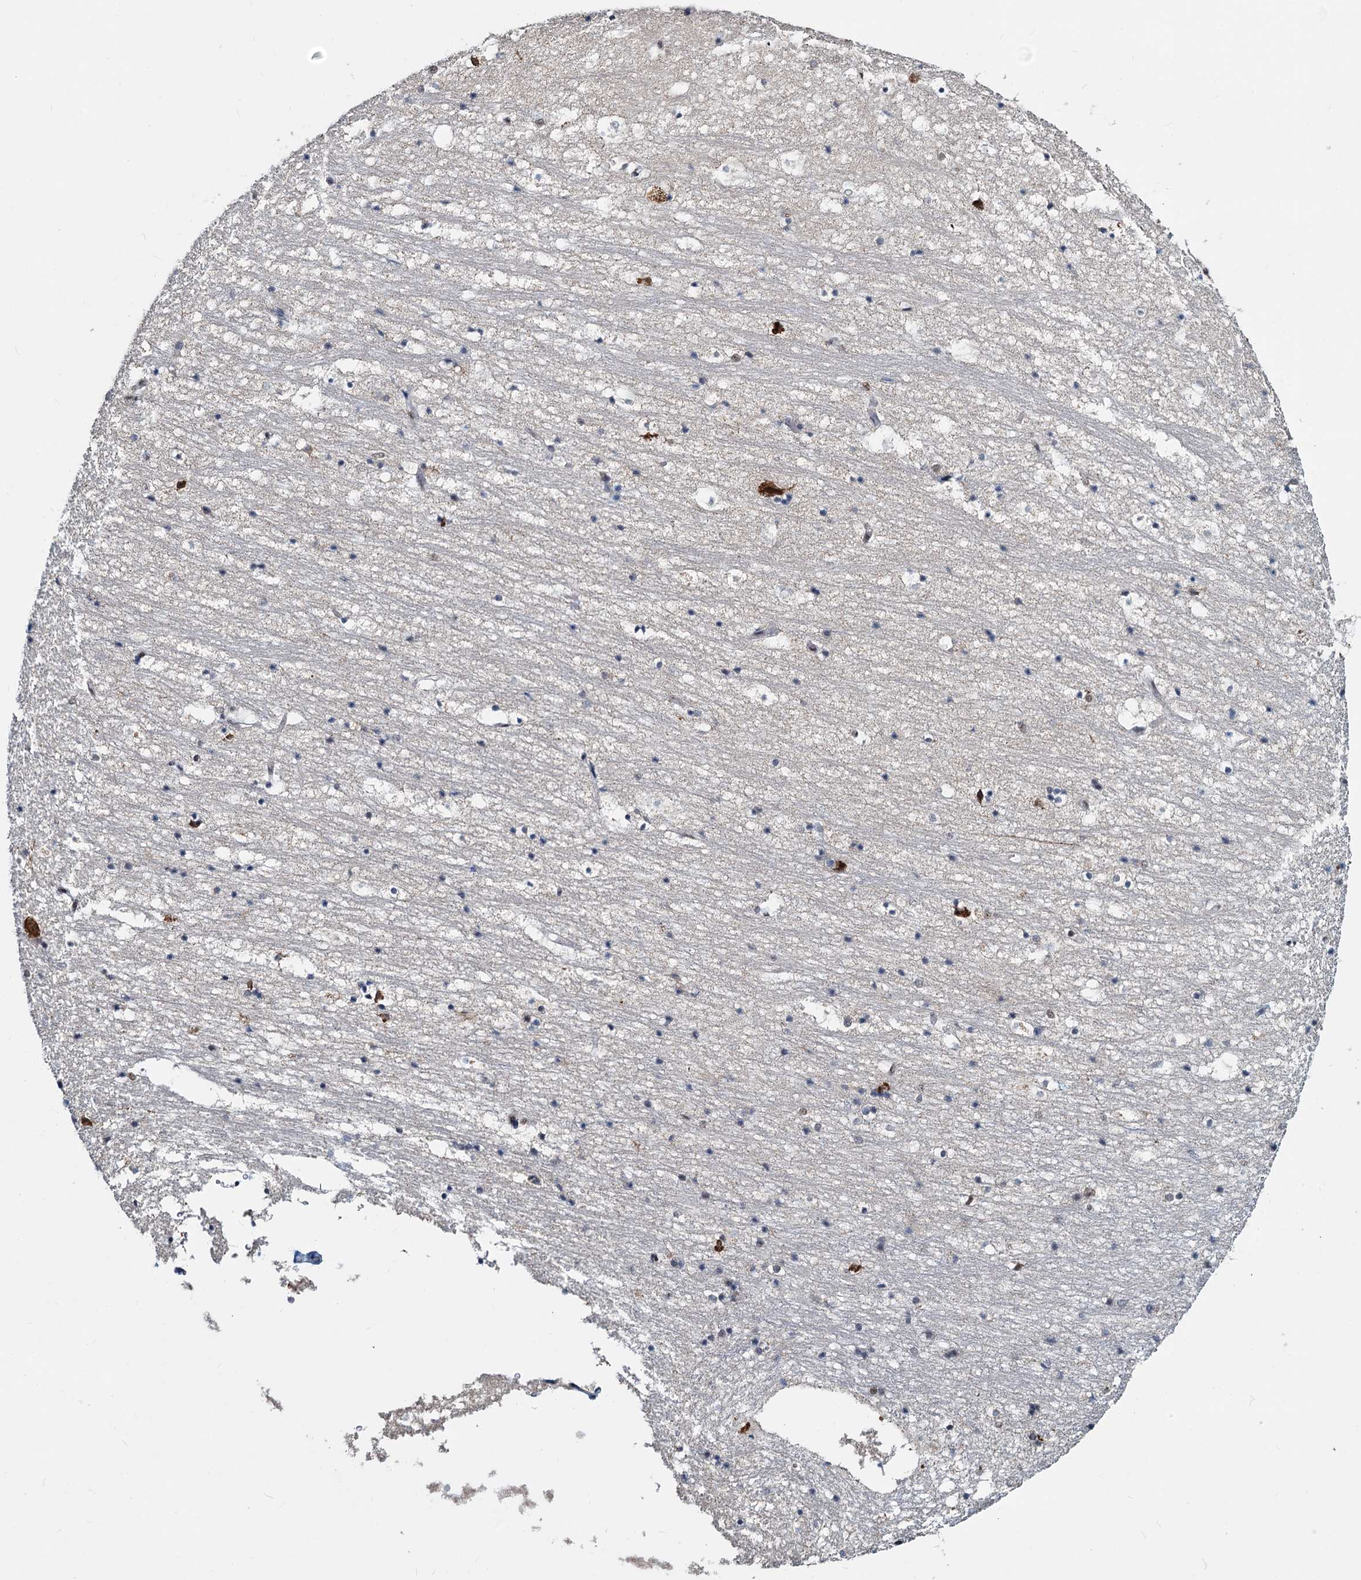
{"staining": {"intensity": "negative", "quantity": "none", "location": "none"}, "tissue": "hippocampus", "cell_type": "Glial cells", "image_type": "normal", "snomed": [{"axis": "morphology", "description": "Normal tissue, NOS"}, {"axis": "topography", "description": "Hippocampus"}], "caption": "A high-resolution image shows IHC staining of benign hippocampus, which exhibits no significant expression in glial cells. Nuclei are stained in blue.", "gene": "METTL14", "patient": {"sex": "female", "age": 52}}